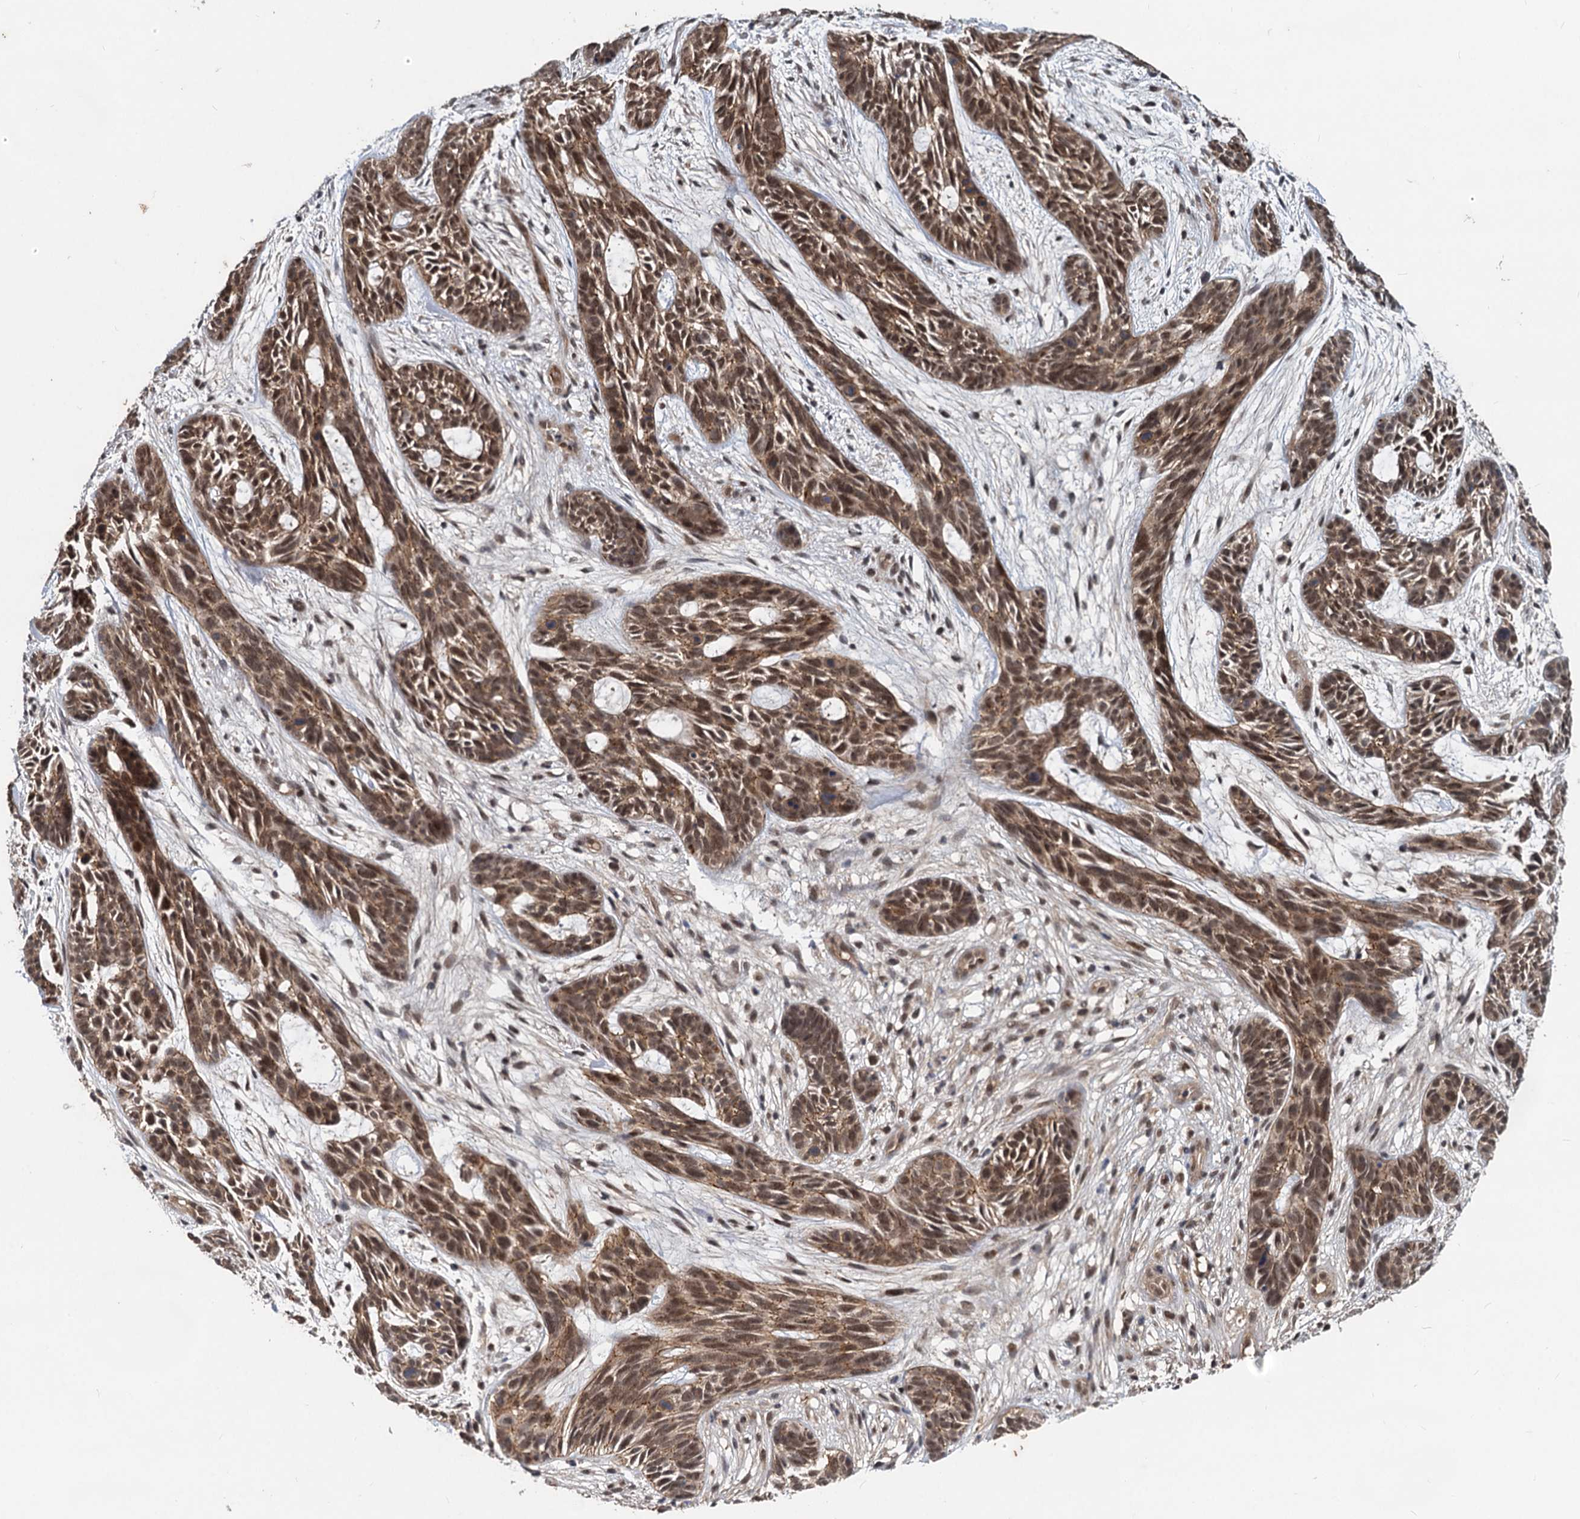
{"staining": {"intensity": "moderate", "quantity": ">75%", "location": "cytoplasmic/membranous,nuclear"}, "tissue": "skin cancer", "cell_type": "Tumor cells", "image_type": "cancer", "snomed": [{"axis": "morphology", "description": "Basal cell carcinoma"}, {"axis": "topography", "description": "Skin"}], "caption": "A histopathology image of skin cancer stained for a protein displays moderate cytoplasmic/membranous and nuclear brown staining in tumor cells. The staining was performed using DAB, with brown indicating positive protein expression. Nuclei are stained blue with hematoxylin.", "gene": "RITA1", "patient": {"sex": "male", "age": 89}}